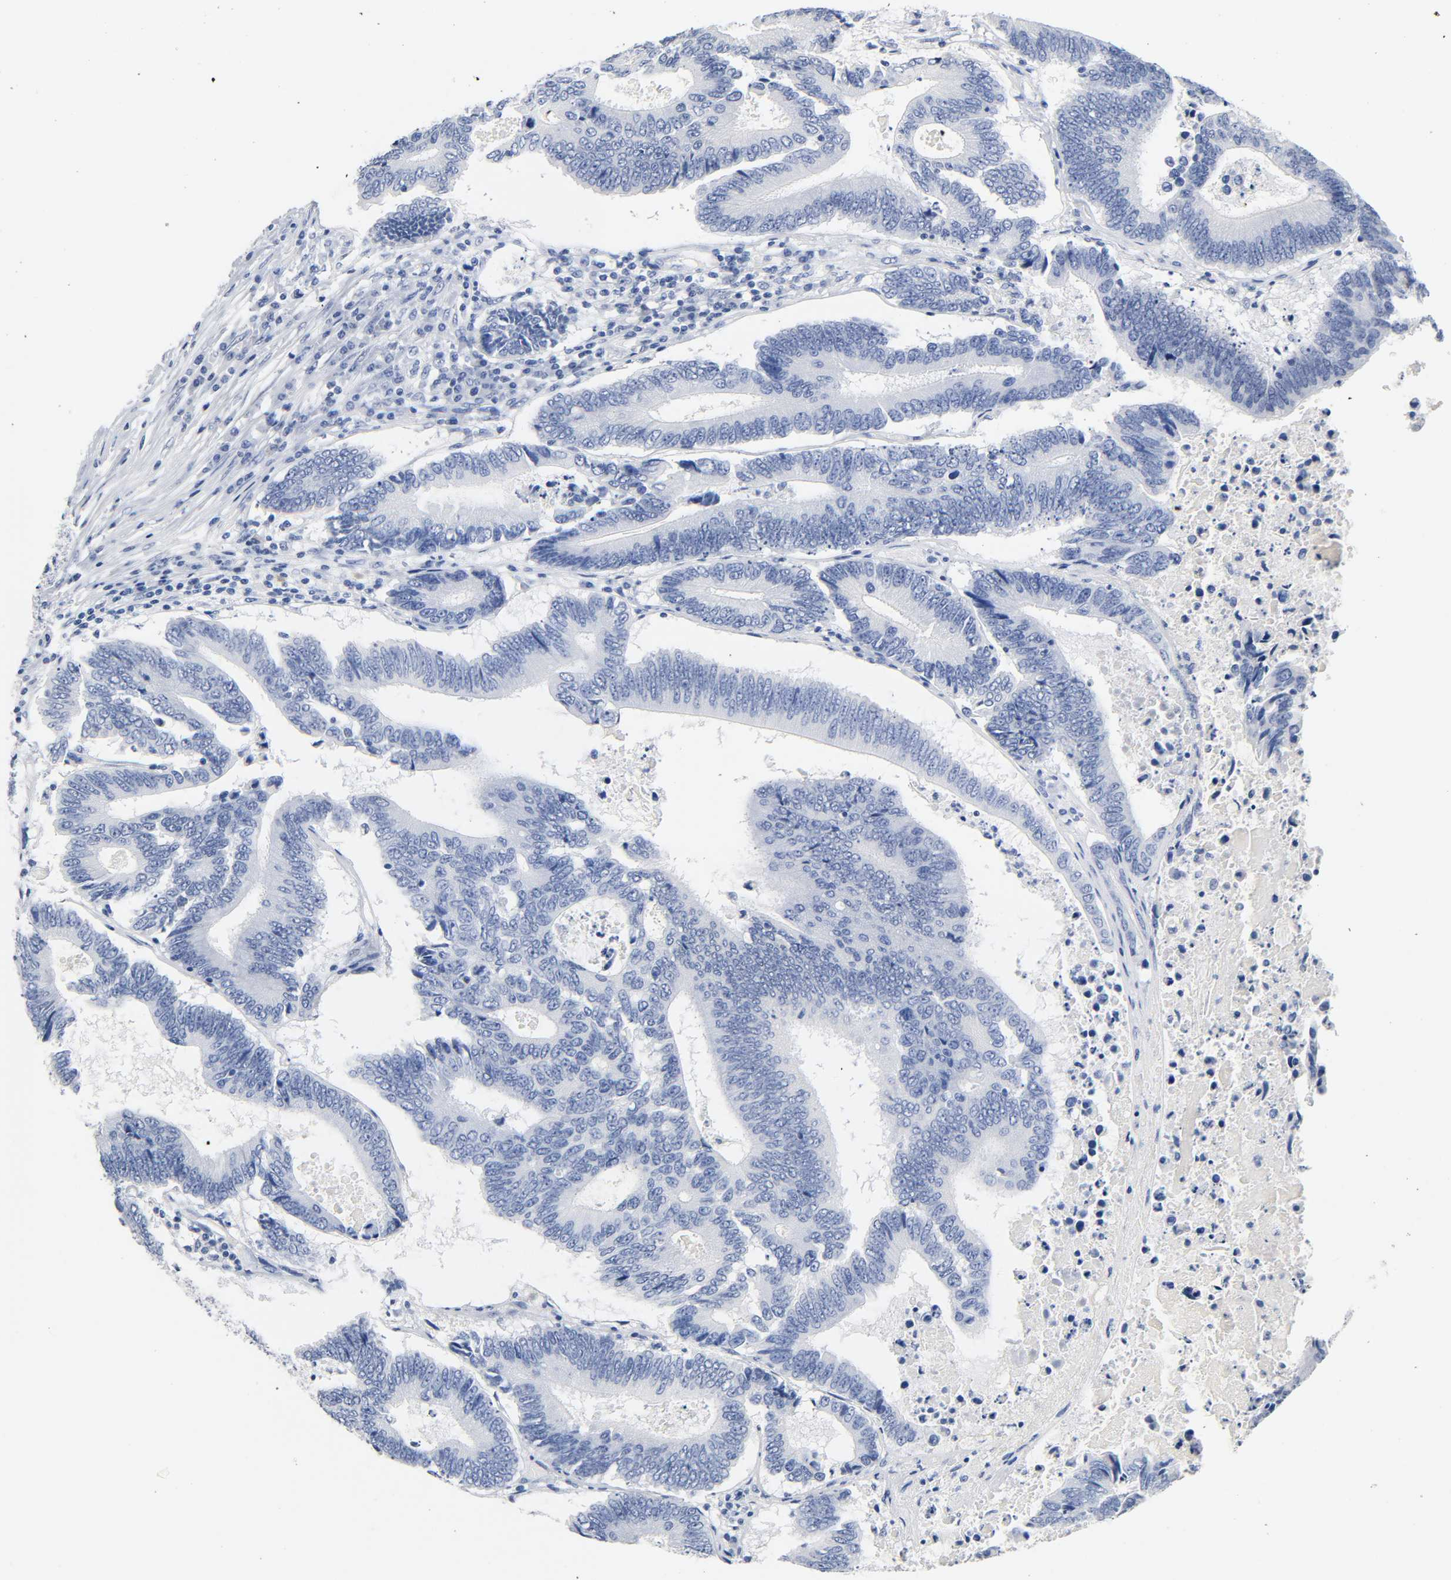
{"staining": {"intensity": "negative", "quantity": "none", "location": "none"}, "tissue": "colorectal cancer", "cell_type": "Tumor cells", "image_type": "cancer", "snomed": [{"axis": "morphology", "description": "Adenocarcinoma, NOS"}, {"axis": "topography", "description": "Colon"}], "caption": "The IHC micrograph has no significant staining in tumor cells of colorectal cancer tissue.", "gene": "NAB2", "patient": {"sex": "female", "age": 78}}